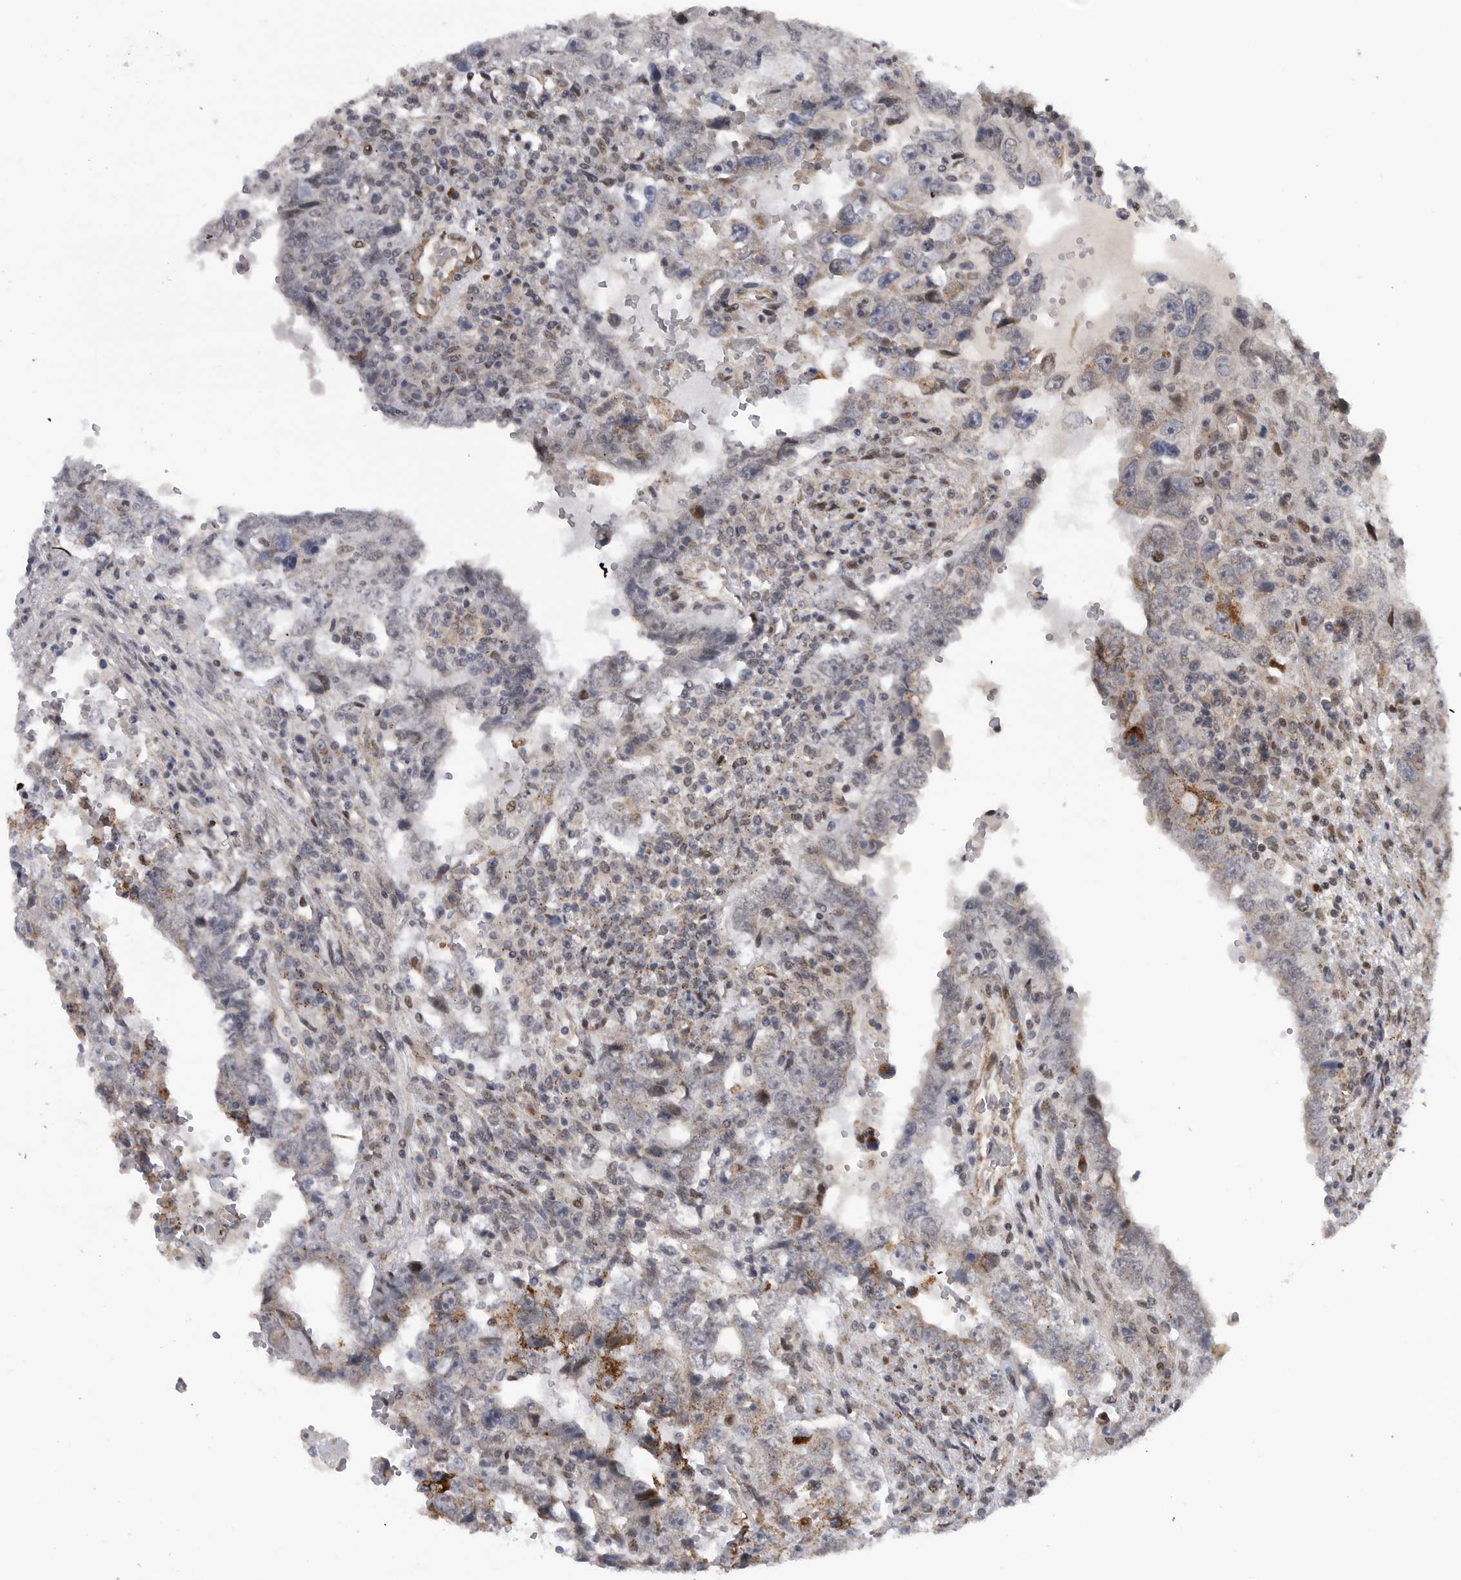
{"staining": {"intensity": "weak", "quantity": "<25%", "location": "cytoplasmic/membranous"}, "tissue": "testis cancer", "cell_type": "Tumor cells", "image_type": "cancer", "snomed": [{"axis": "morphology", "description": "Carcinoma, Embryonal, NOS"}, {"axis": "topography", "description": "Testis"}], "caption": "An immunohistochemistry photomicrograph of embryonal carcinoma (testis) is shown. There is no staining in tumor cells of embryonal carcinoma (testis).", "gene": "TMPRSS11F", "patient": {"sex": "male", "age": 26}}